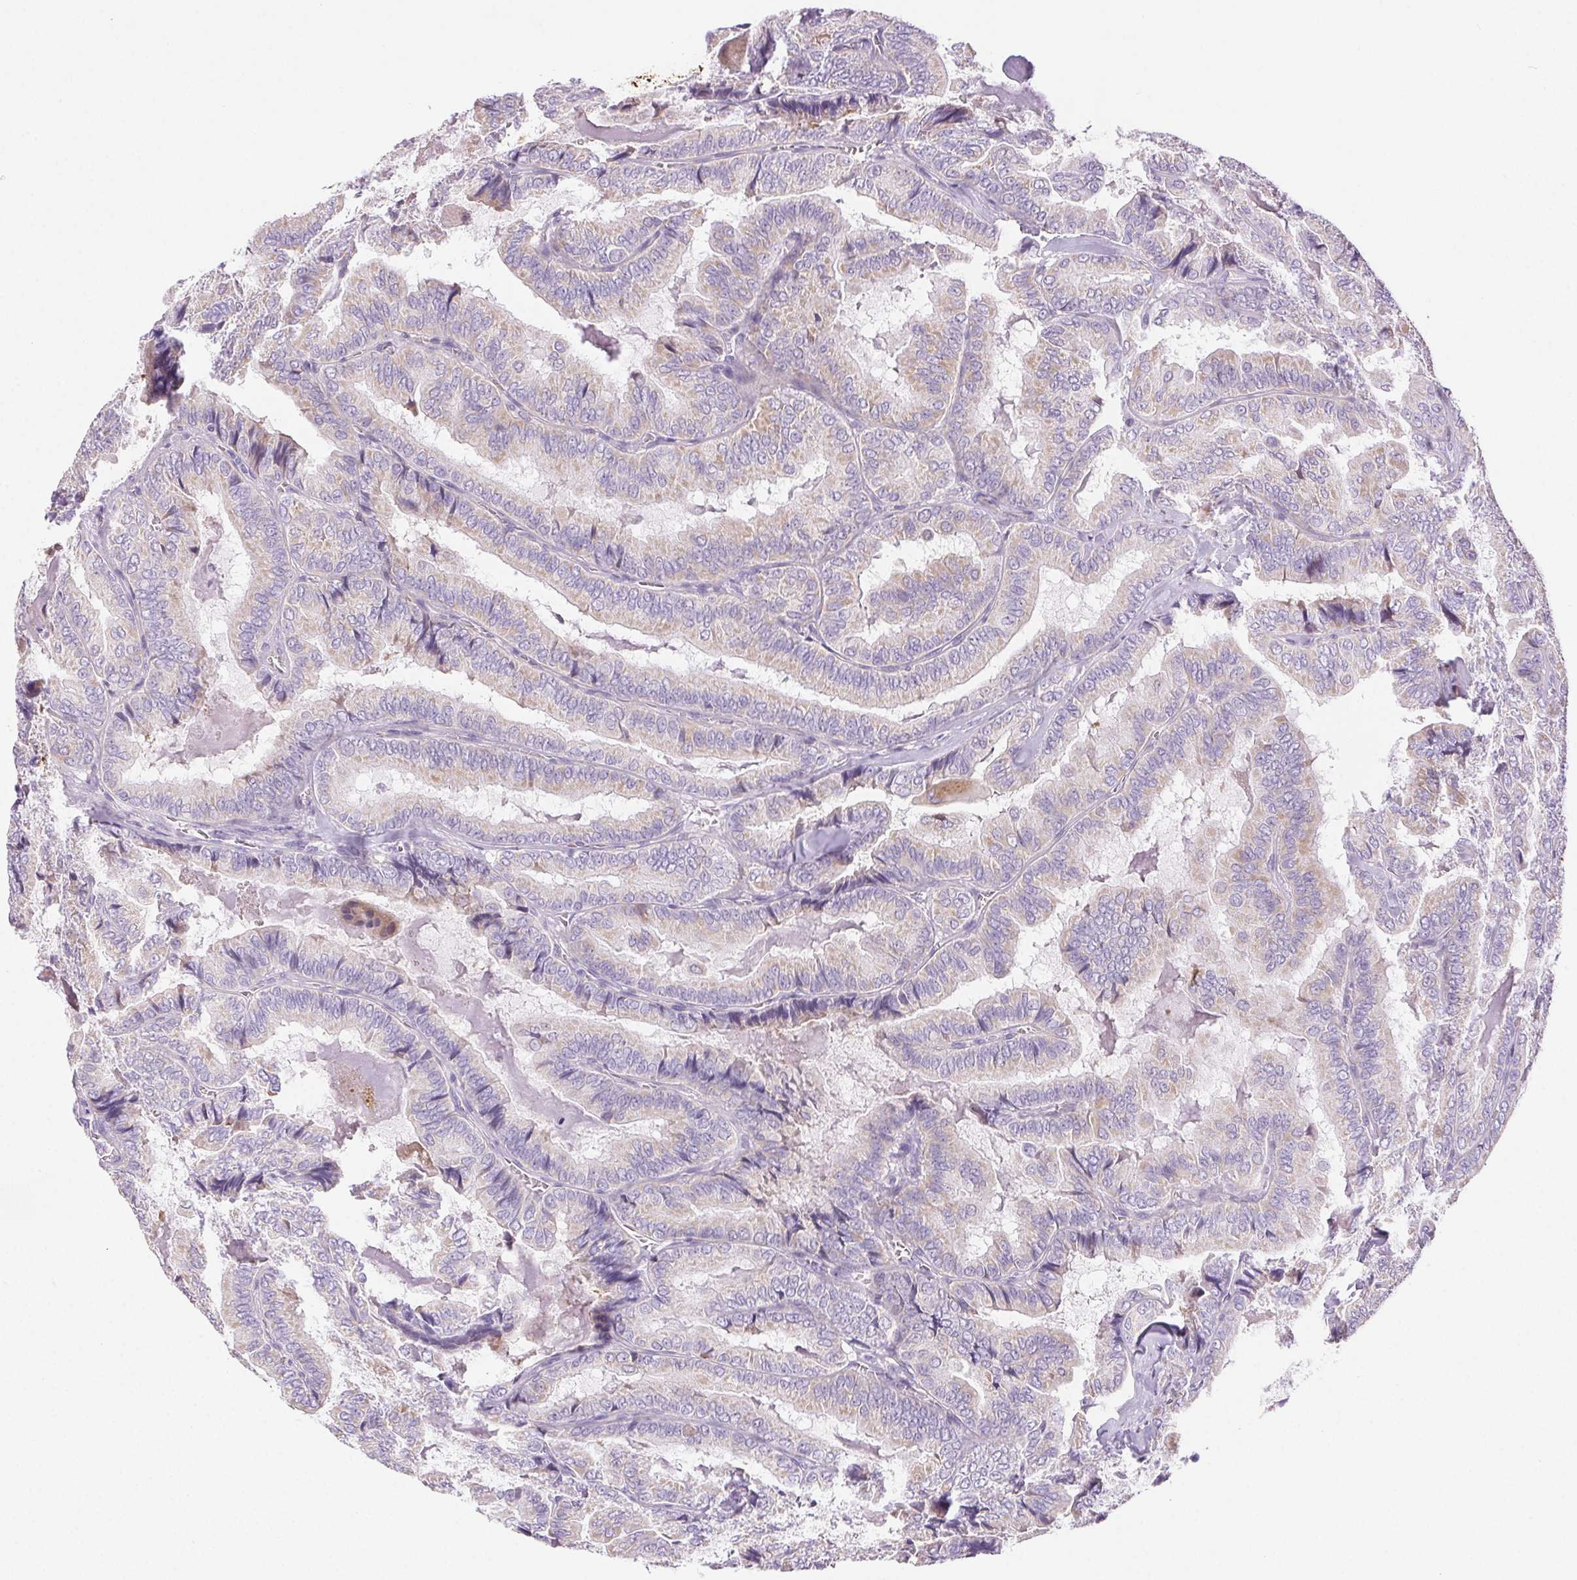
{"staining": {"intensity": "weak", "quantity": "<25%", "location": "cytoplasmic/membranous"}, "tissue": "thyroid cancer", "cell_type": "Tumor cells", "image_type": "cancer", "snomed": [{"axis": "morphology", "description": "Papillary adenocarcinoma, NOS"}, {"axis": "topography", "description": "Thyroid gland"}], "caption": "Papillary adenocarcinoma (thyroid) was stained to show a protein in brown. There is no significant staining in tumor cells.", "gene": "ARHGAP11B", "patient": {"sex": "female", "age": 75}}